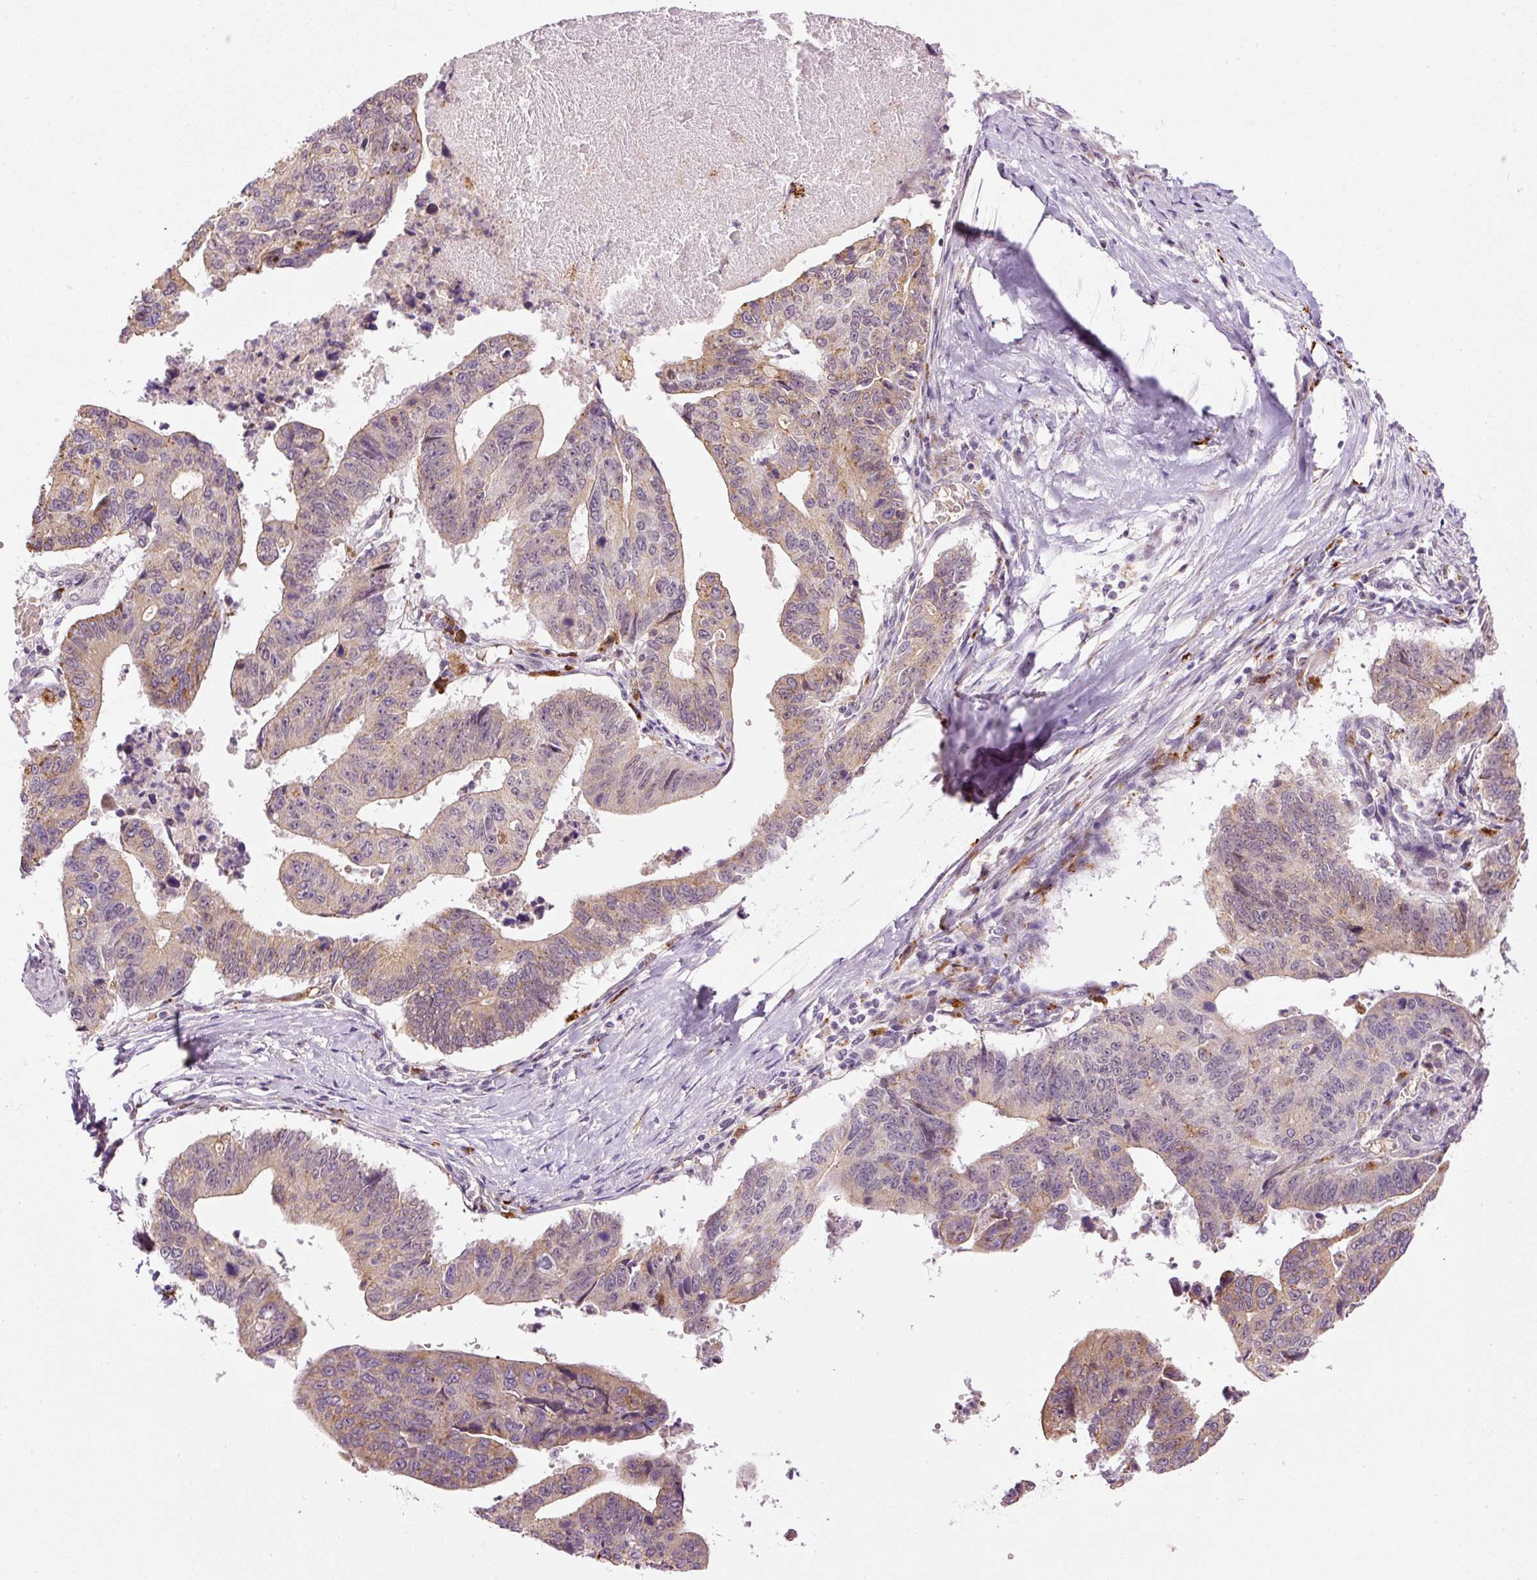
{"staining": {"intensity": "weak", "quantity": ">75%", "location": "cytoplasmic/membranous"}, "tissue": "stomach cancer", "cell_type": "Tumor cells", "image_type": "cancer", "snomed": [{"axis": "morphology", "description": "Adenocarcinoma, NOS"}, {"axis": "topography", "description": "Stomach"}], "caption": "There is low levels of weak cytoplasmic/membranous staining in tumor cells of stomach cancer, as demonstrated by immunohistochemical staining (brown color).", "gene": "ZNF639", "patient": {"sex": "male", "age": 59}}